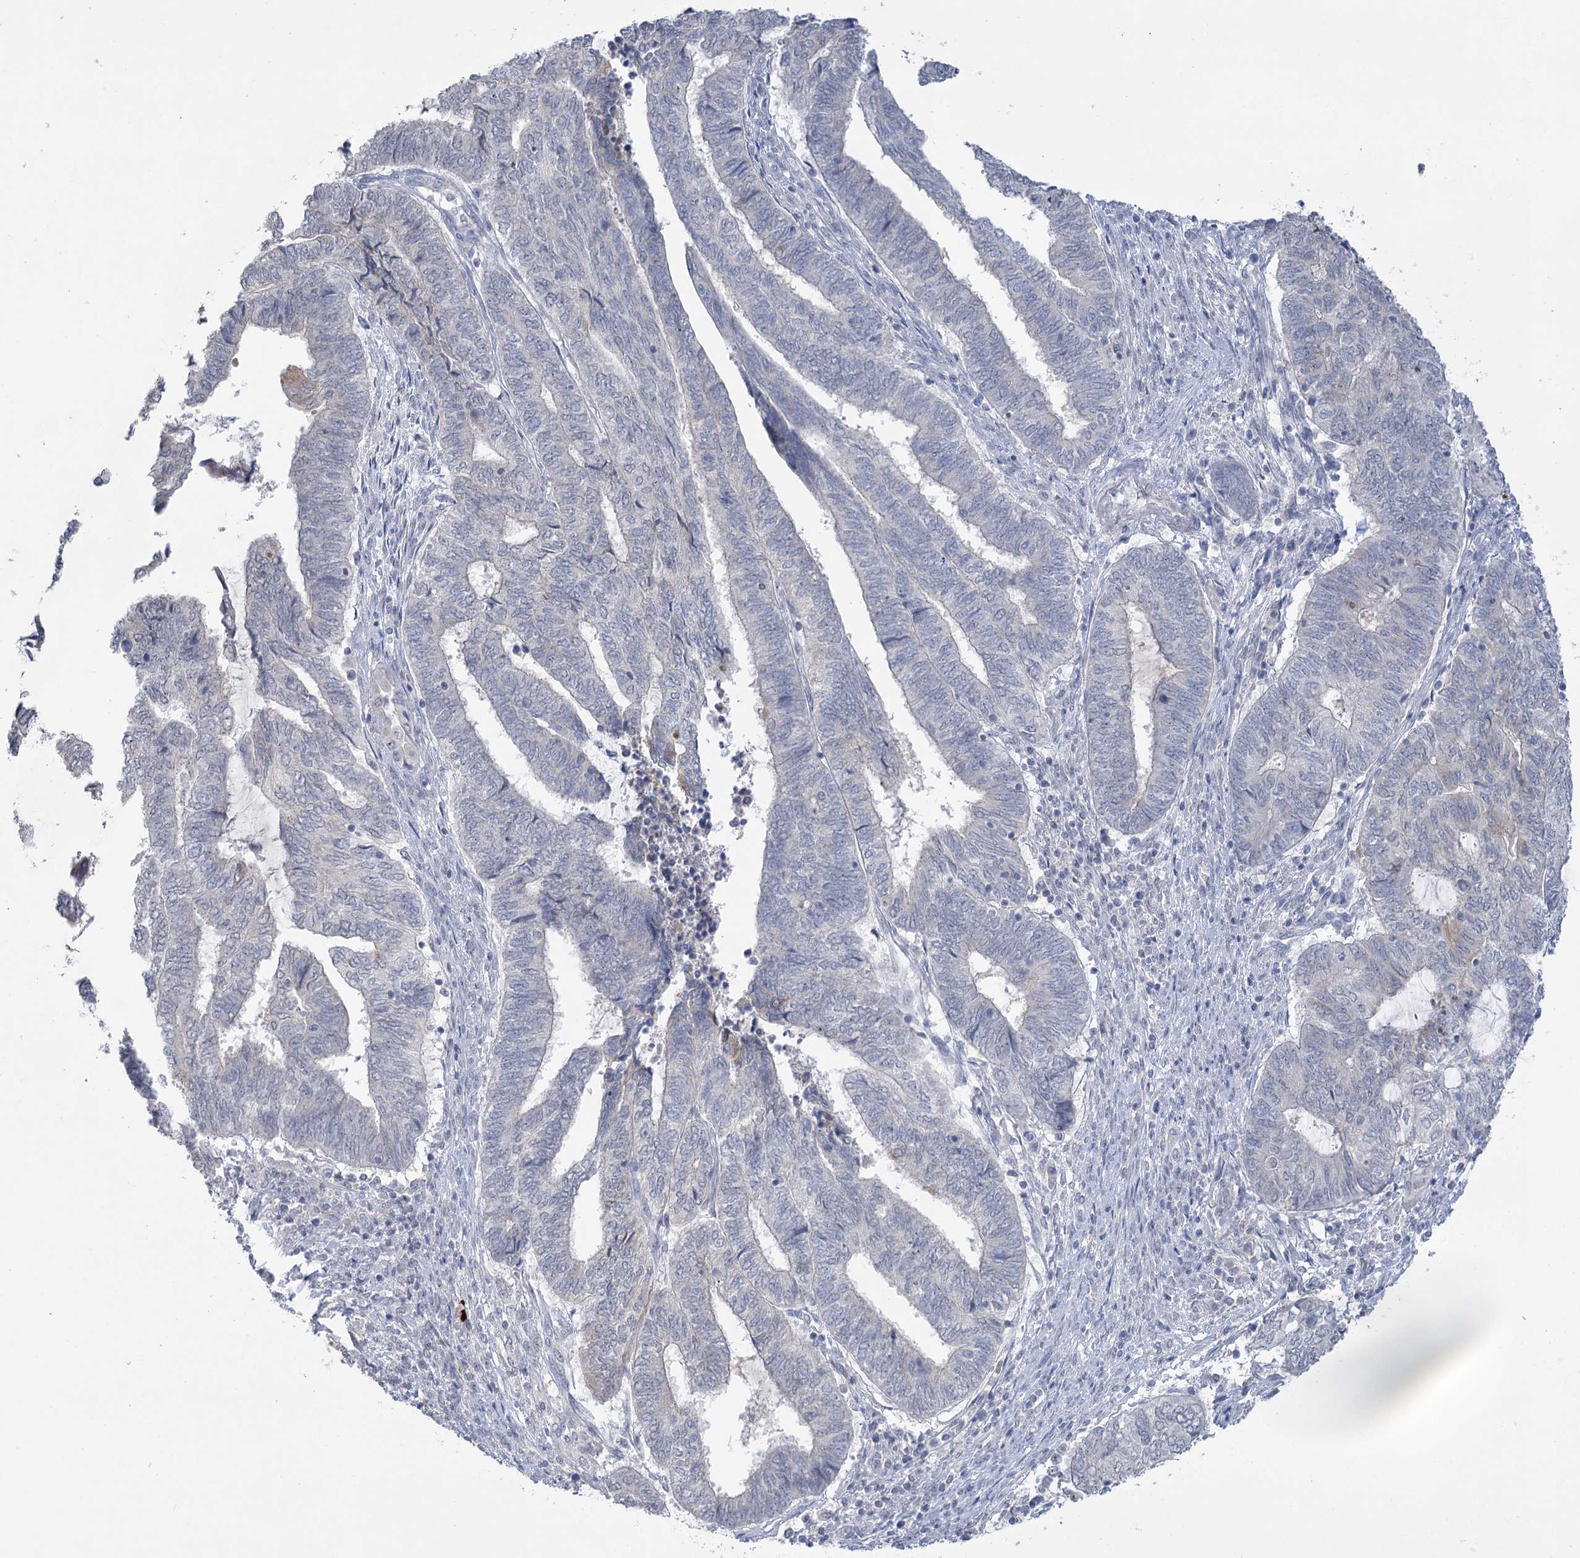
{"staining": {"intensity": "weak", "quantity": "<25%", "location": "cytoplasmic/membranous"}, "tissue": "endometrial cancer", "cell_type": "Tumor cells", "image_type": "cancer", "snomed": [{"axis": "morphology", "description": "Adenocarcinoma, NOS"}, {"axis": "topography", "description": "Uterus"}, {"axis": "topography", "description": "Endometrium"}], "caption": "Human endometrial cancer stained for a protein using immunohistochemistry displays no expression in tumor cells.", "gene": "TRAF3IP1", "patient": {"sex": "female", "age": 70}}